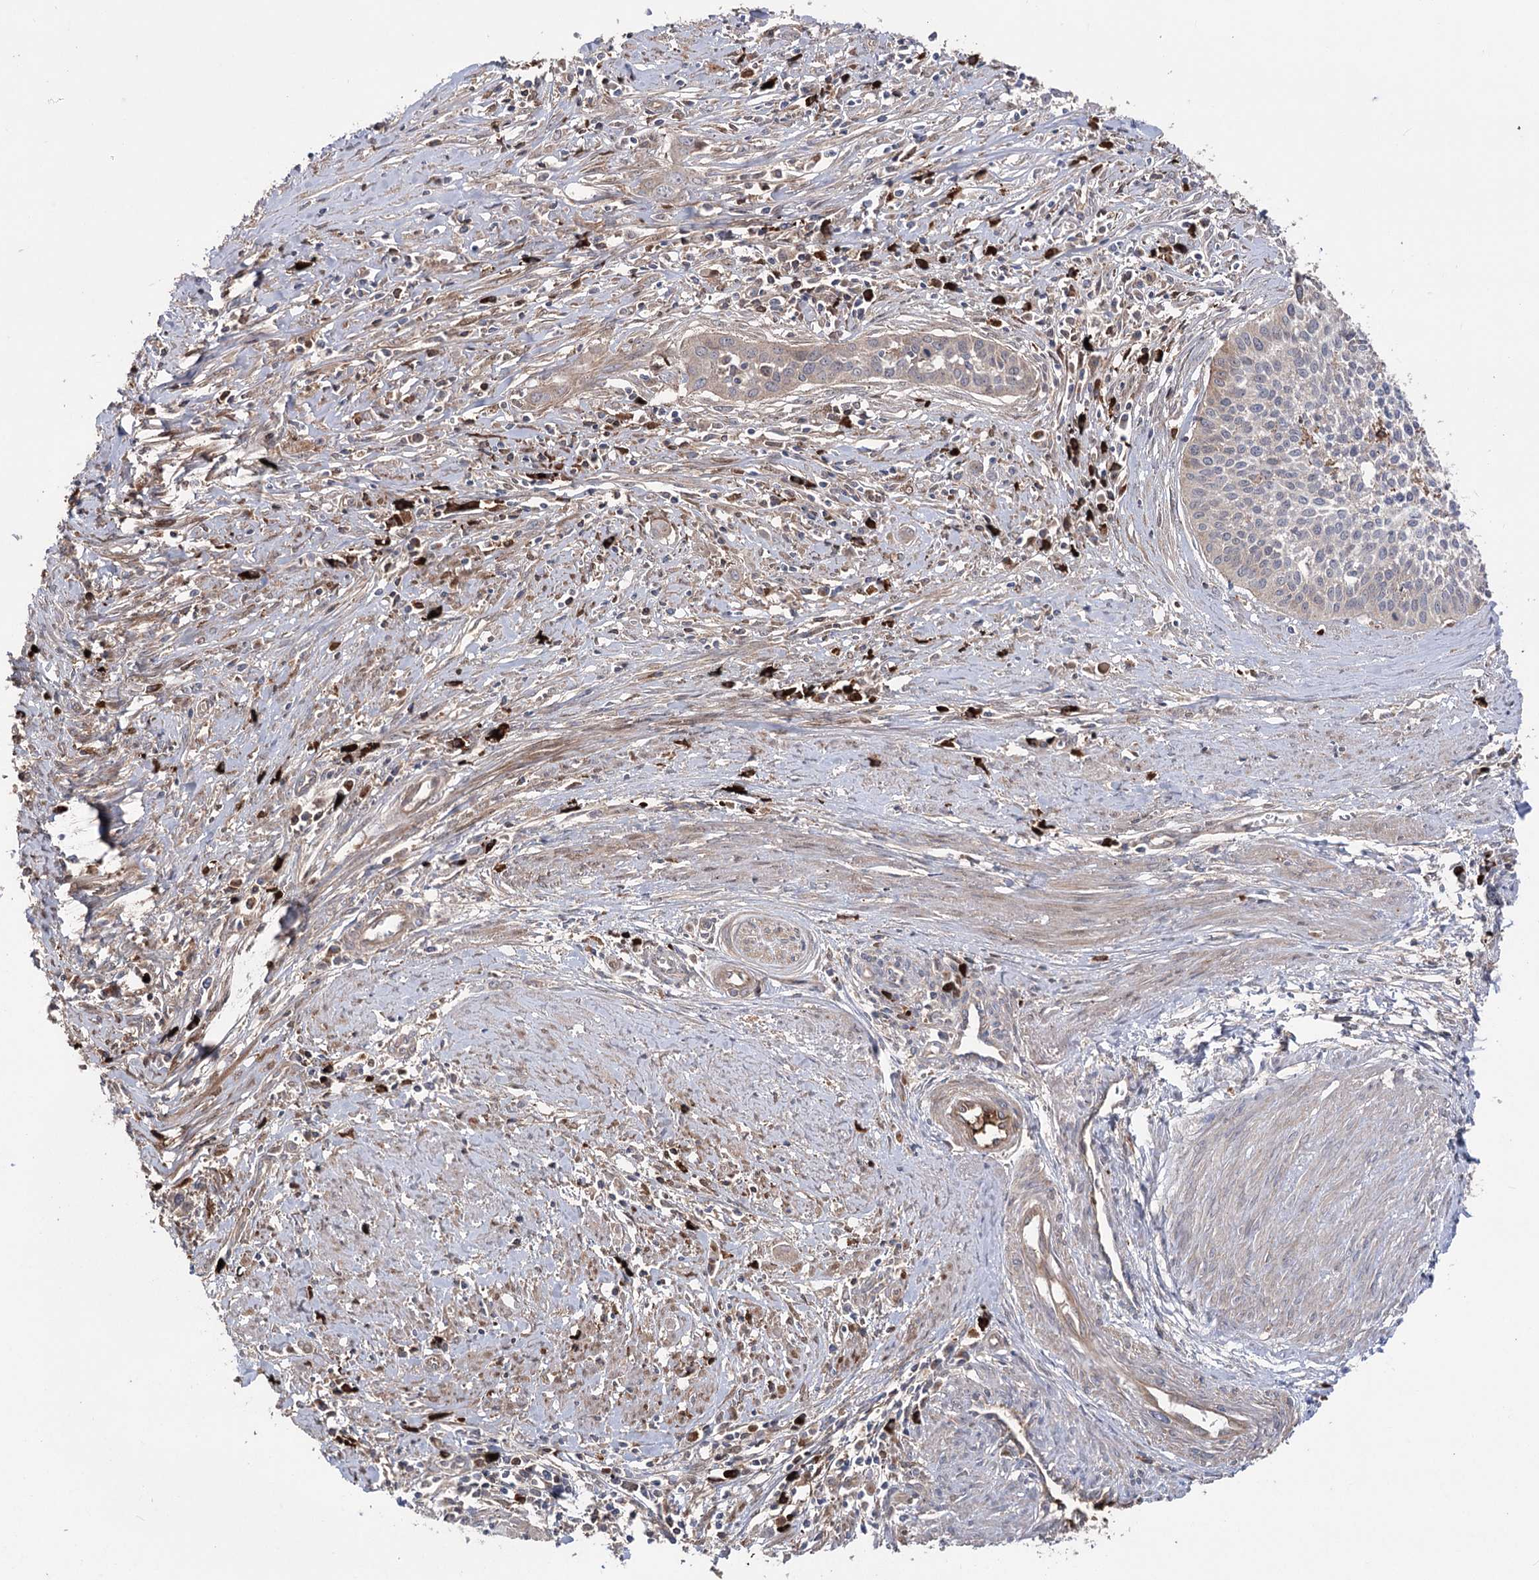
{"staining": {"intensity": "weak", "quantity": "<25%", "location": "cytoplasmic/membranous"}, "tissue": "cervical cancer", "cell_type": "Tumor cells", "image_type": "cancer", "snomed": [{"axis": "morphology", "description": "Squamous cell carcinoma, NOS"}, {"axis": "topography", "description": "Cervix"}], "caption": "High power microscopy histopathology image of an IHC photomicrograph of squamous cell carcinoma (cervical), revealing no significant expression in tumor cells.", "gene": "OTUD1", "patient": {"sex": "female", "age": 34}}